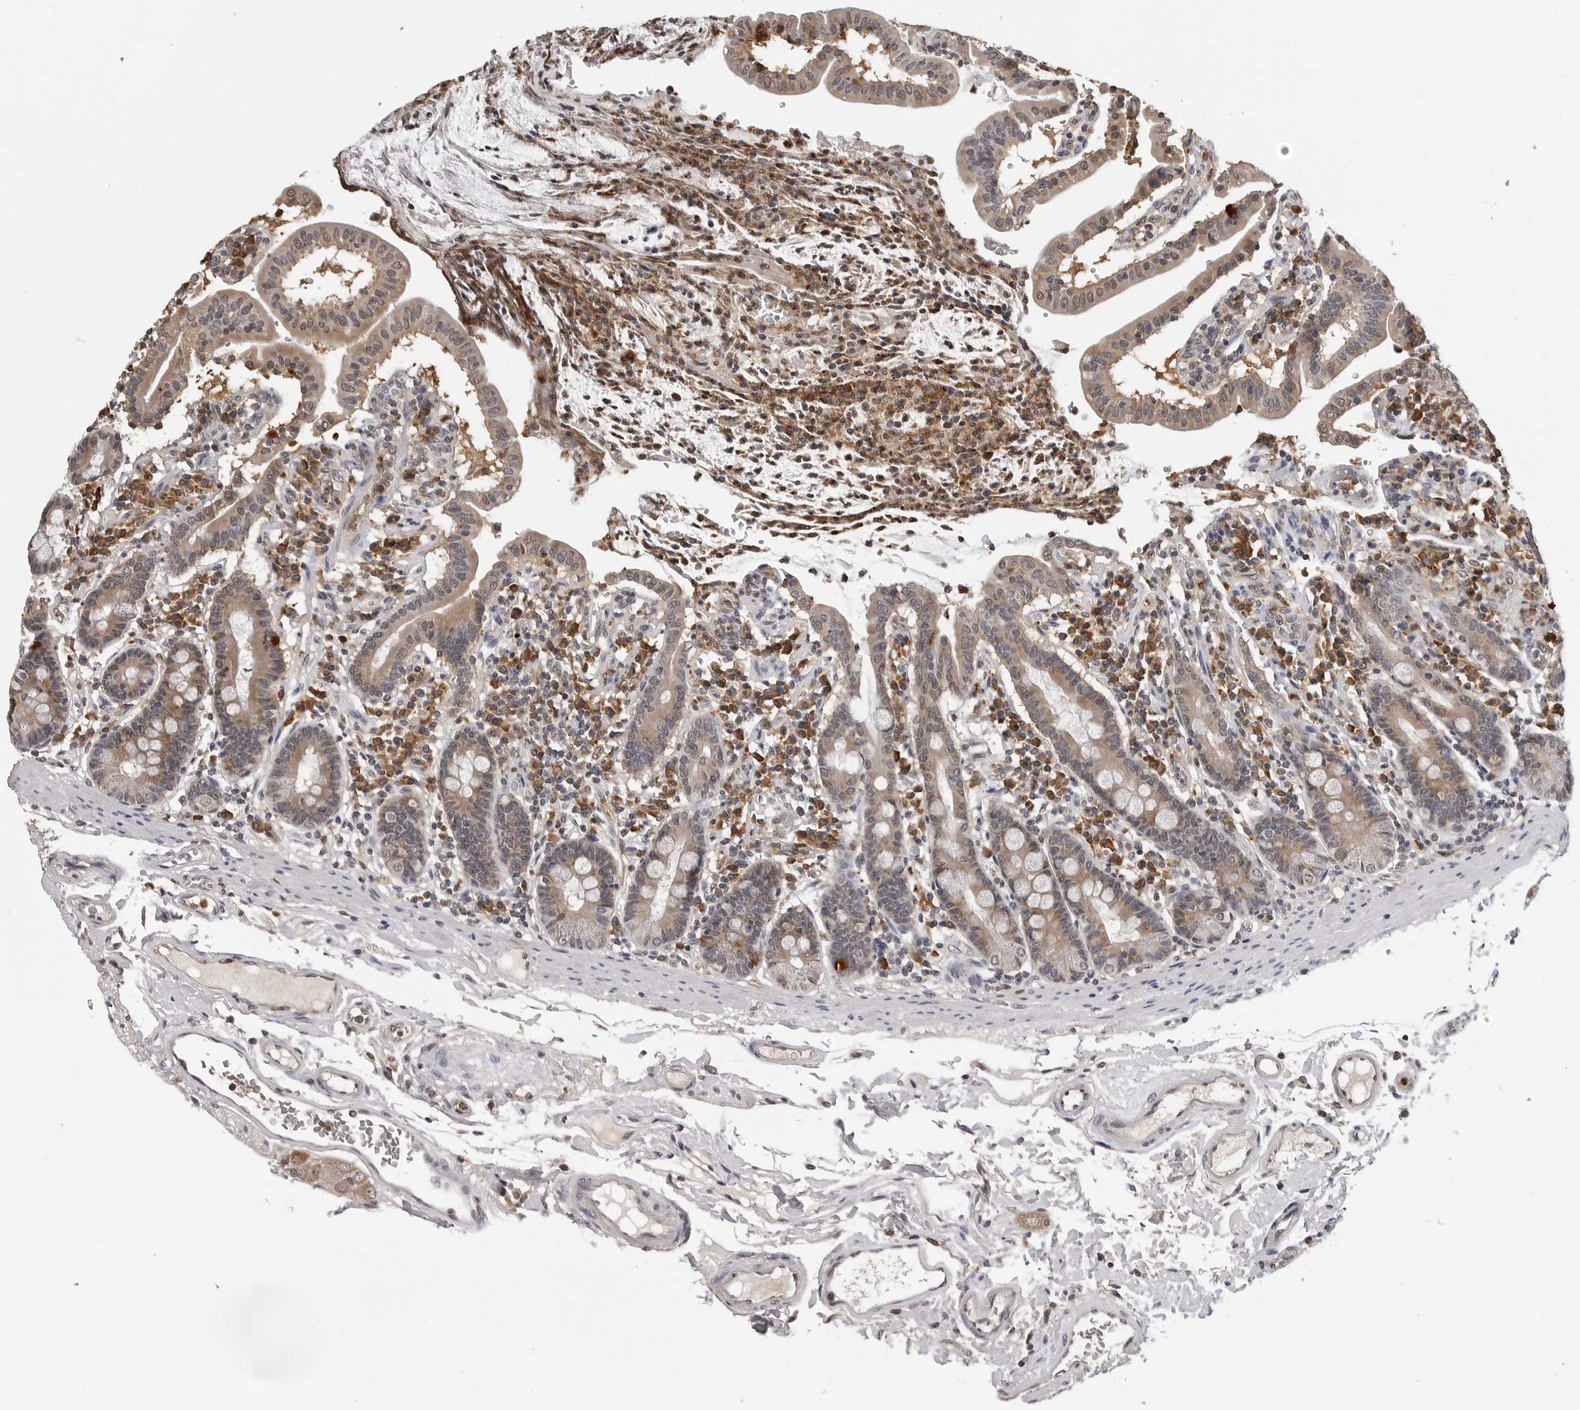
{"staining": {"intensity": "weak", "quantity": "25%-75%", "location": "cytoplasmic/membranous"}, "tissue": "duodenum", "cell_type": "Glandular cells", "image_type": "normal", "snomed": [{"axis": "morphology", "description": "Normal tissue, NOS"}, {"axis": "morphology", "description": "Adenocarcinoma, NOS"}, {"axis": "topography", "description": "Pancreas"}, {"axis": "topography", "description": "Duodenum"}], "caption": "Protein staining of normal duodenum displays weak cytoplasmic/membranous staining in about 25%-75% of glandular cells.", "gene": "TRMT13", "patient": {"sex": "male", "age": 50}}